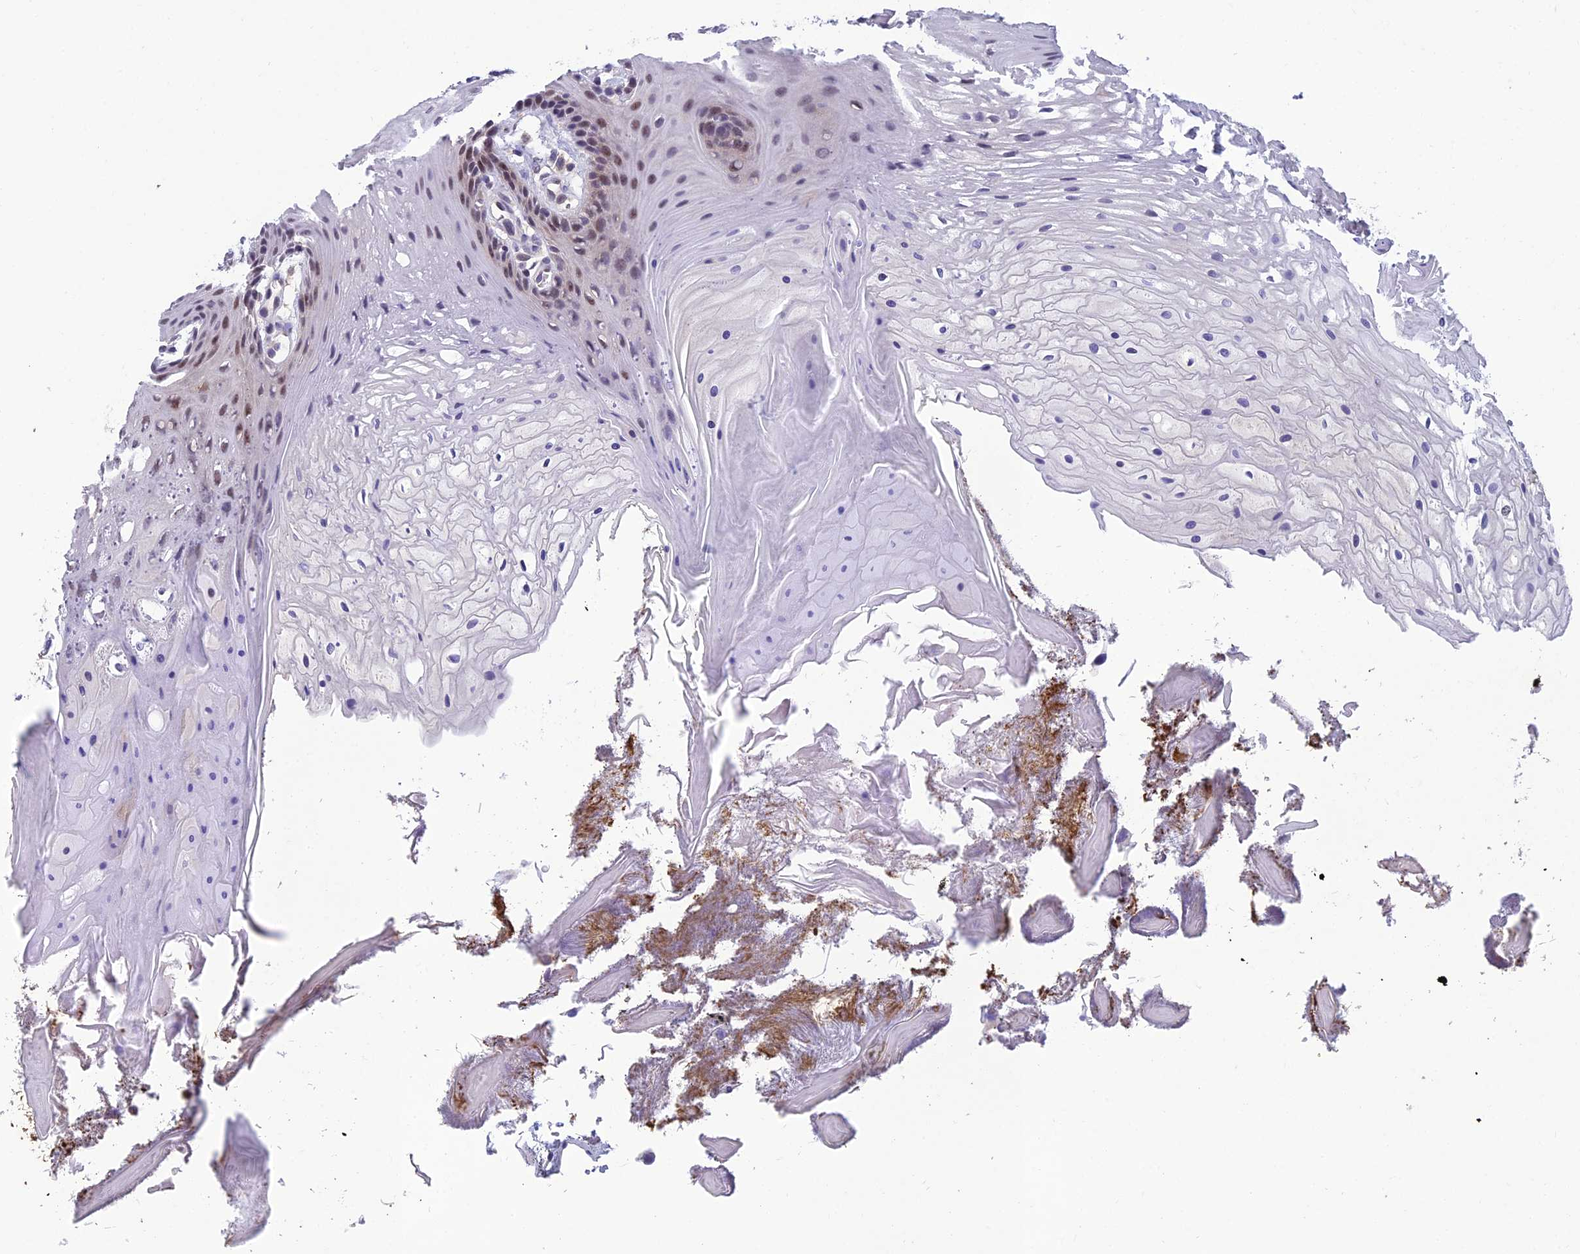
{"staining": {"intensity": "moderate", "quantity": "<25%", "location": "nuclear"}, "tissue": "oral mucosa", "cell_type": "Squamous epithelial cells", "image_type": "normal", "snomed": [{"axis": "morphology", "description": "Normal tissue, NOS"}, {"axis": "topography", "description": "Oral tissue"}], "caption": "This histopathology image displays immunohistochemistry staining of normal human oral mucosa, with low moderate nuclear staining in about <25% of squamous epithelial cells.", "gene": "GRWD1", "patient": {"sex": "female", "age": 80}}